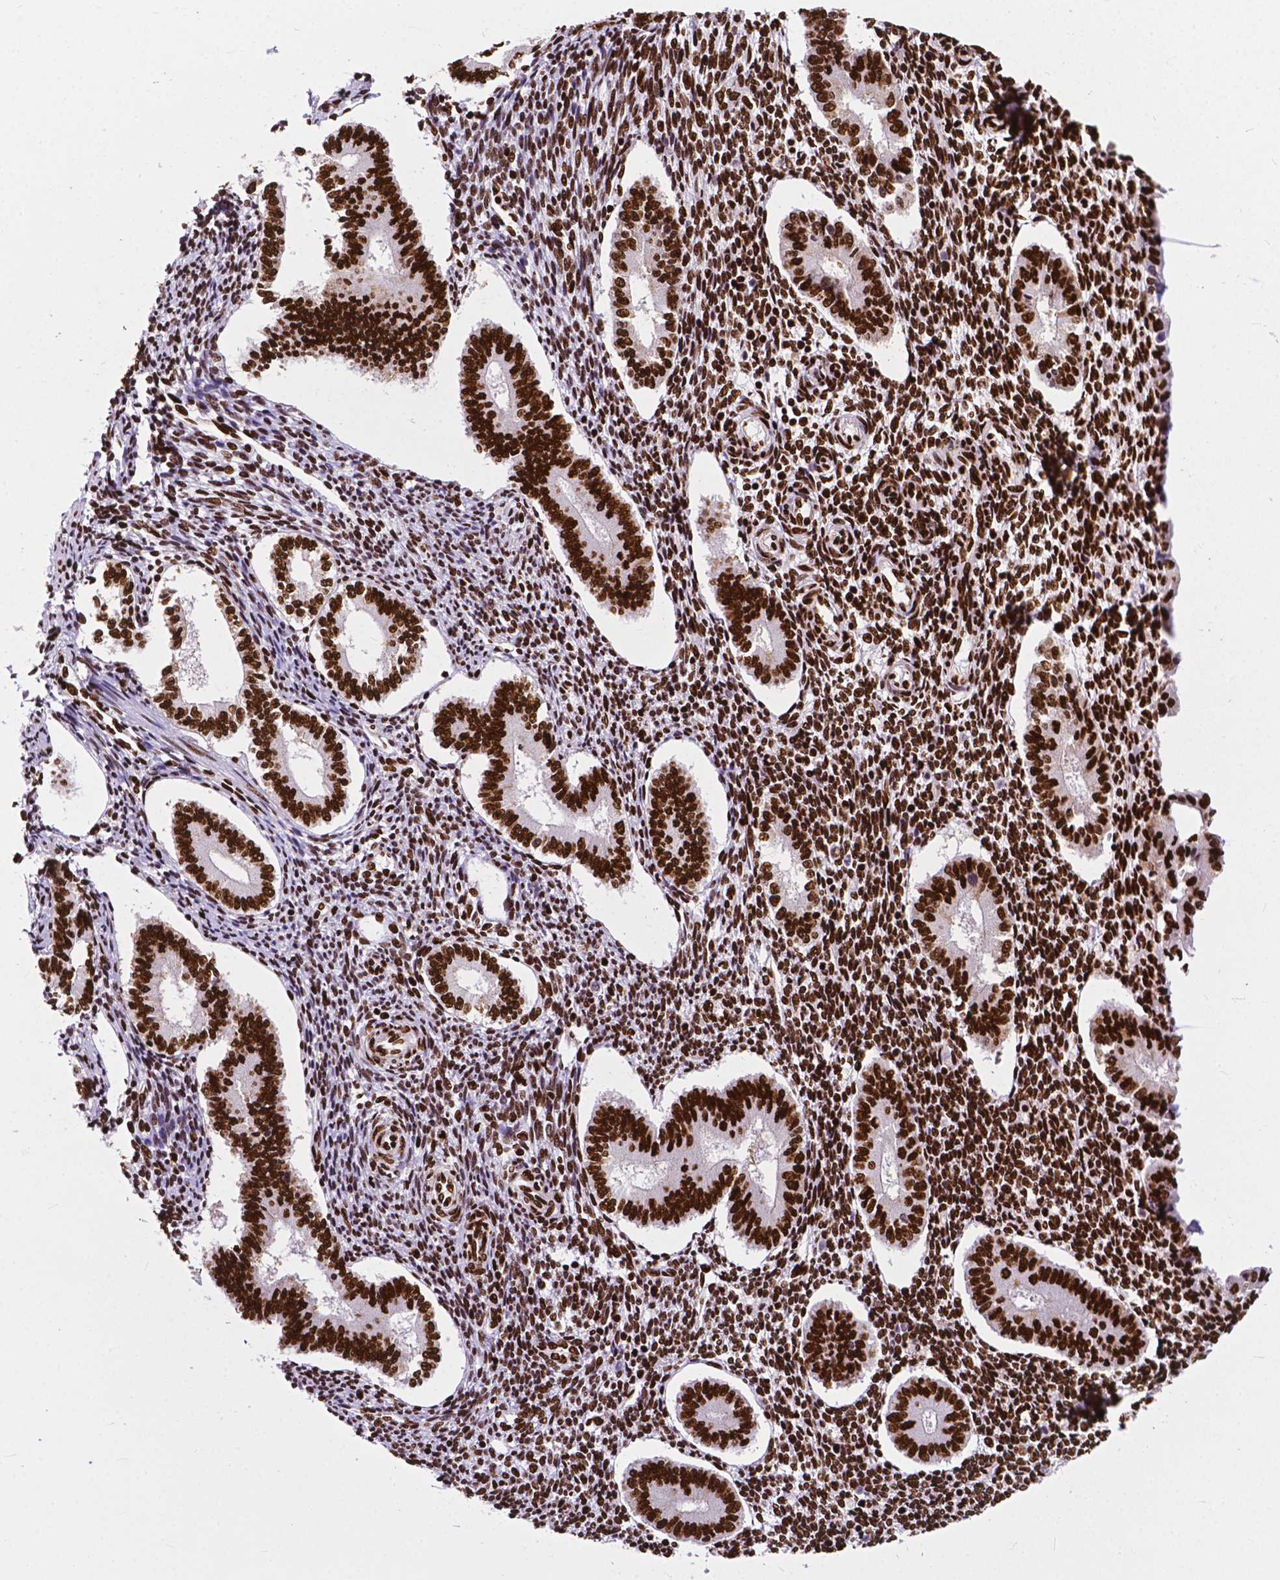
{"staining": {"intensity": "strong", "quantity": ">75%", "location": "nuclear"}, "tissue": "endometrium", "cell_type": "Cells in endometrial stroma", "image_type": "normal", "snomed": [{"axis": "morphology", "description": "Normal tissue, NOS"}, {"axis": "topography", "description": "Endometrium"}], "caption": "A photomicrograph of endometrium stained for a protein displays strong nuclear brown staining in cells in endometrial stroma. The staining is performed using DAB (3,3'-diaminobenzidine) brown chromogen to label protein expression. The nuclei are counter-stained blue using hematoxylin.", "gene": "SMIM5", "patient": {"sex": "female", "age": 40}}